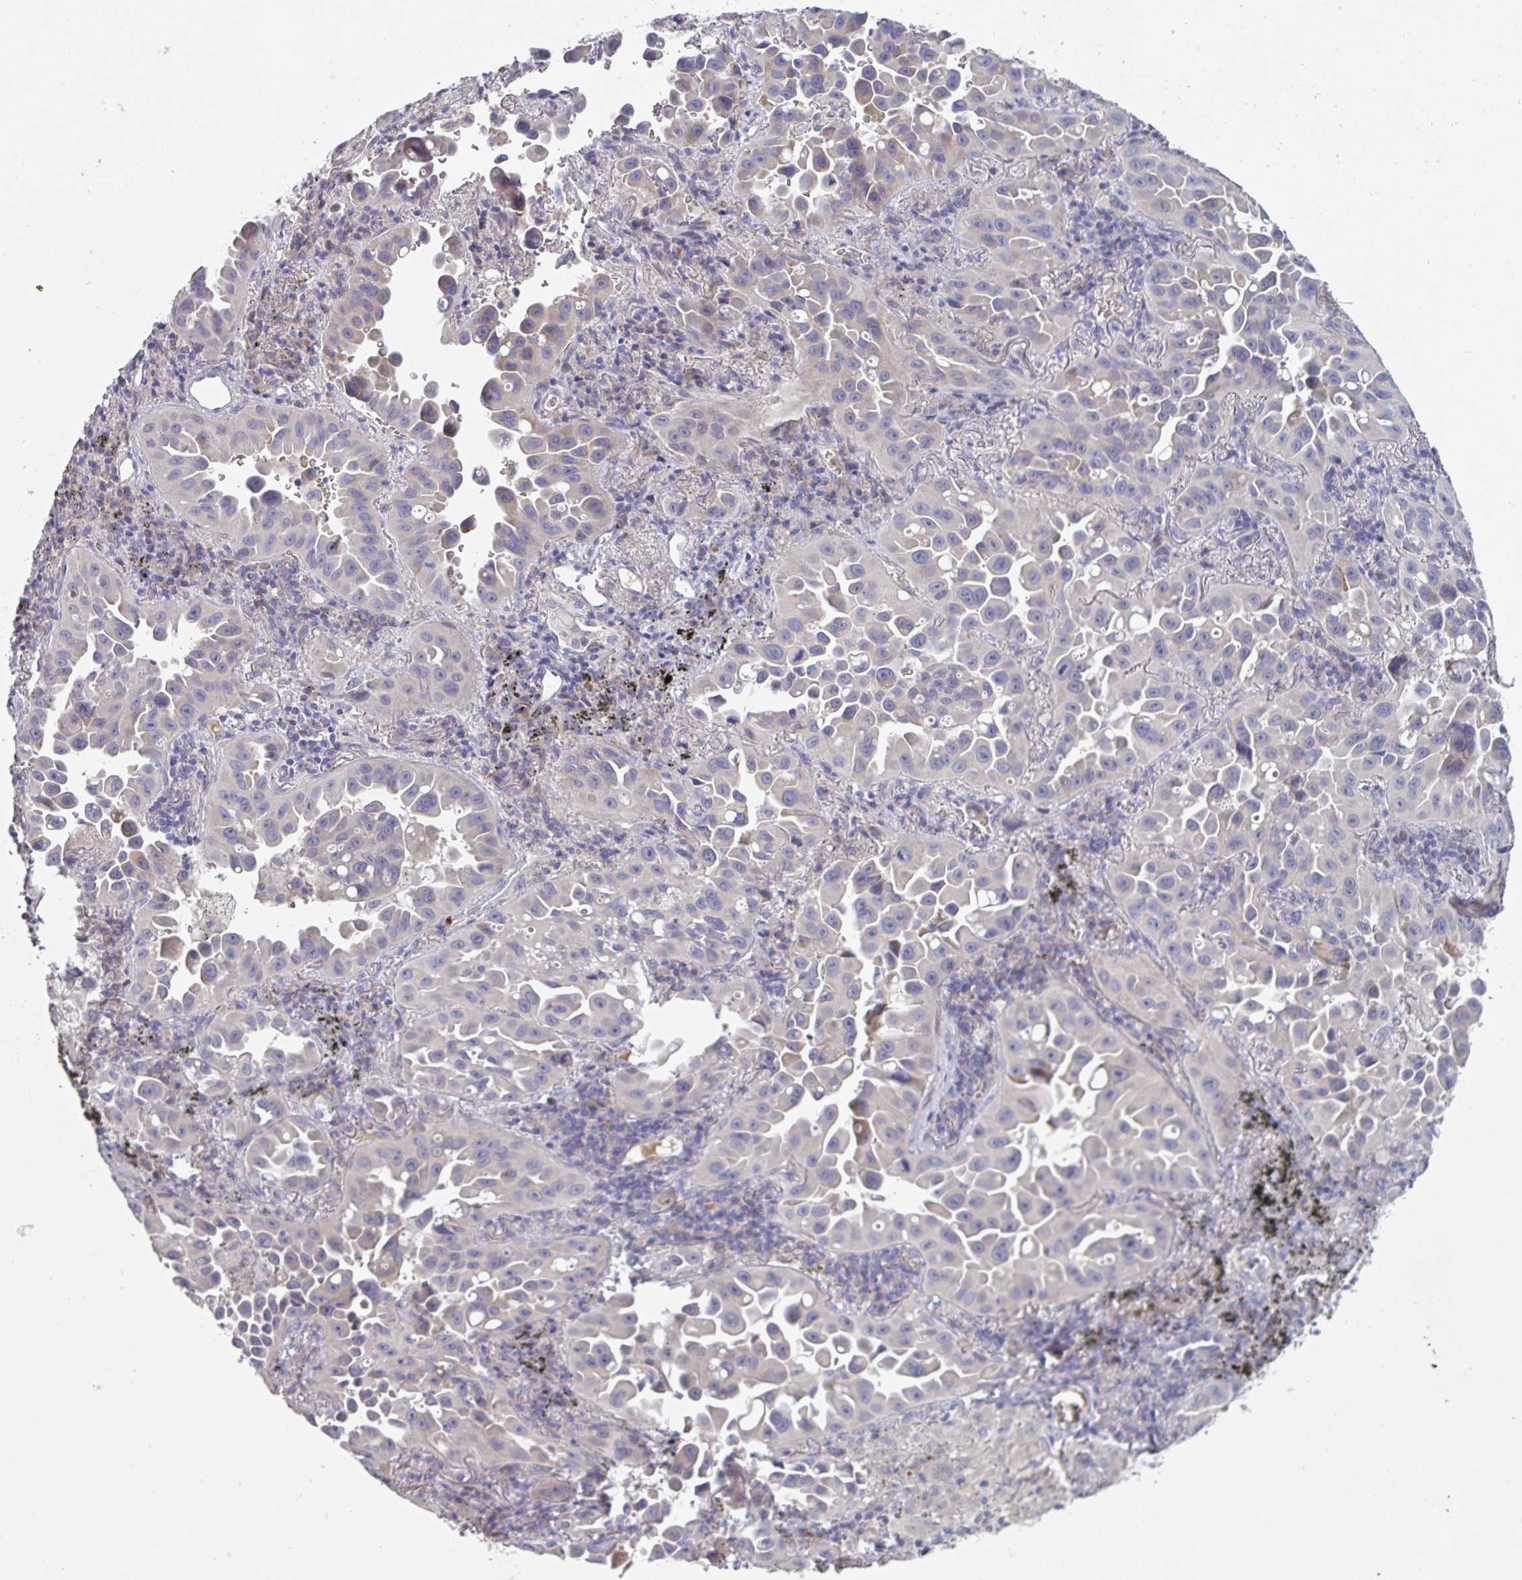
{"staining": {"intensity": "weak", "quantity": "<25%", "location": "cytoplasmic/membranous"}, "tissue": "lung cancer", "cell_type": "Tumor cells", "image_type": "cancer", "snomed": [{"axis": "morphology", "description": "Adenocarcinoma, NOS"}, {"axis": "topography", "description": "Lung"}], "caption": "Immunohistochemistry (IHC) histopathology image of lung cancer (adenocarcinoma) stained for a protein (brown), which reveals no staining in tumor cells. (DAB (3,3'-diaminobenzidine) IHC visualized using brightfield microscopy, high magnification).", "gene": "HGFAC", "patient": {"sex": "male", "age": 68}}